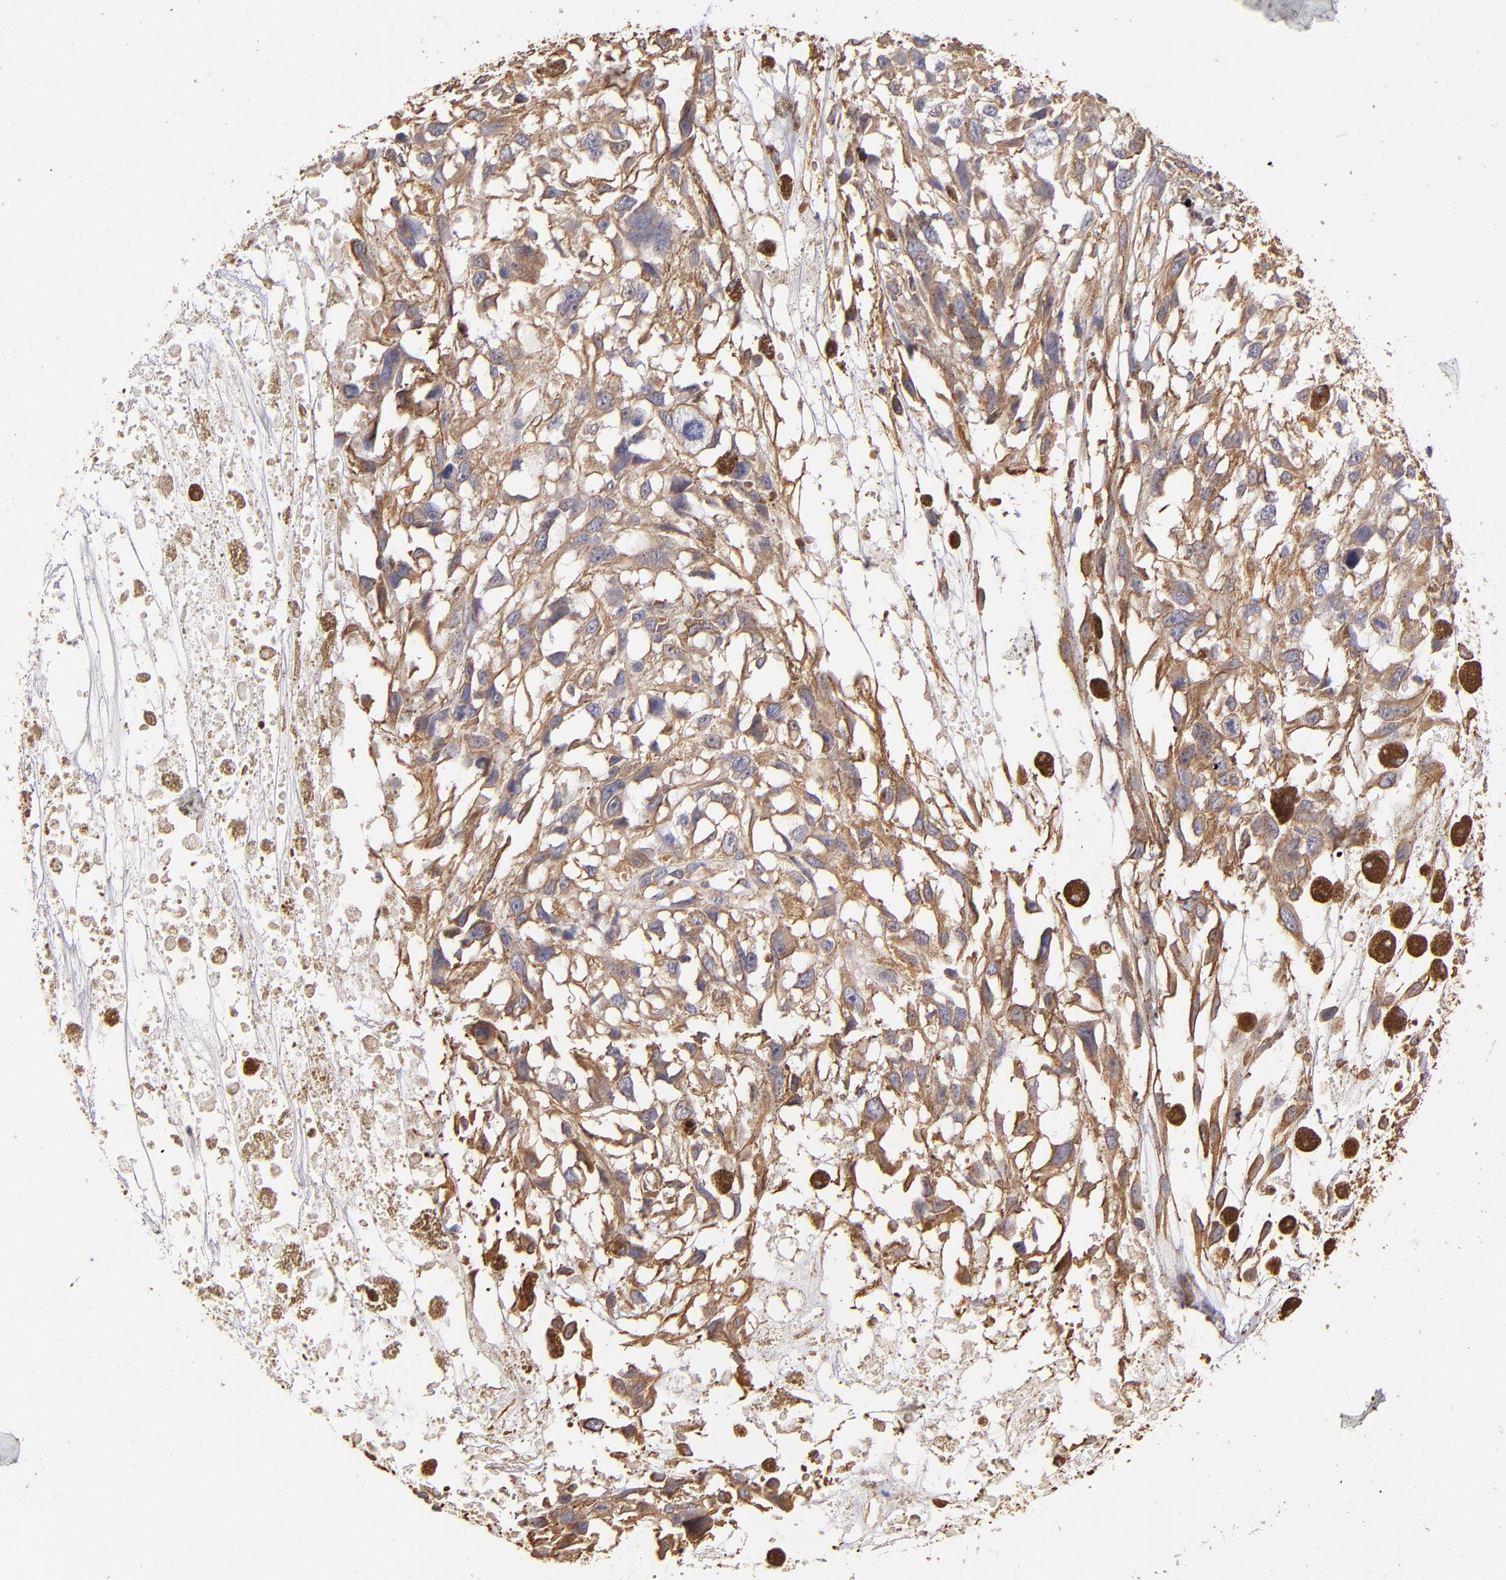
{"staining": {"intensity": "moderate", "quantity": ">75%", "location": "cytoplasmic/membranous"}, "tissue": "melanoma", "cell_type": "Tumor cells", "image_type": "cancer", "snomed": [{"axis": "morphology", "description": "Malignant melanoma, Metastatic site"}, {"axis": "topography", "description": "Lymph node"}], "caption": "Immunohistochemical staining of melanoma displays medium levels of moderate cytoplasmic/membranous protein expression in approximately >75% of tumor cells.", "gene": "ABCC1", "patient": {"sex": "male", "age": 59}}